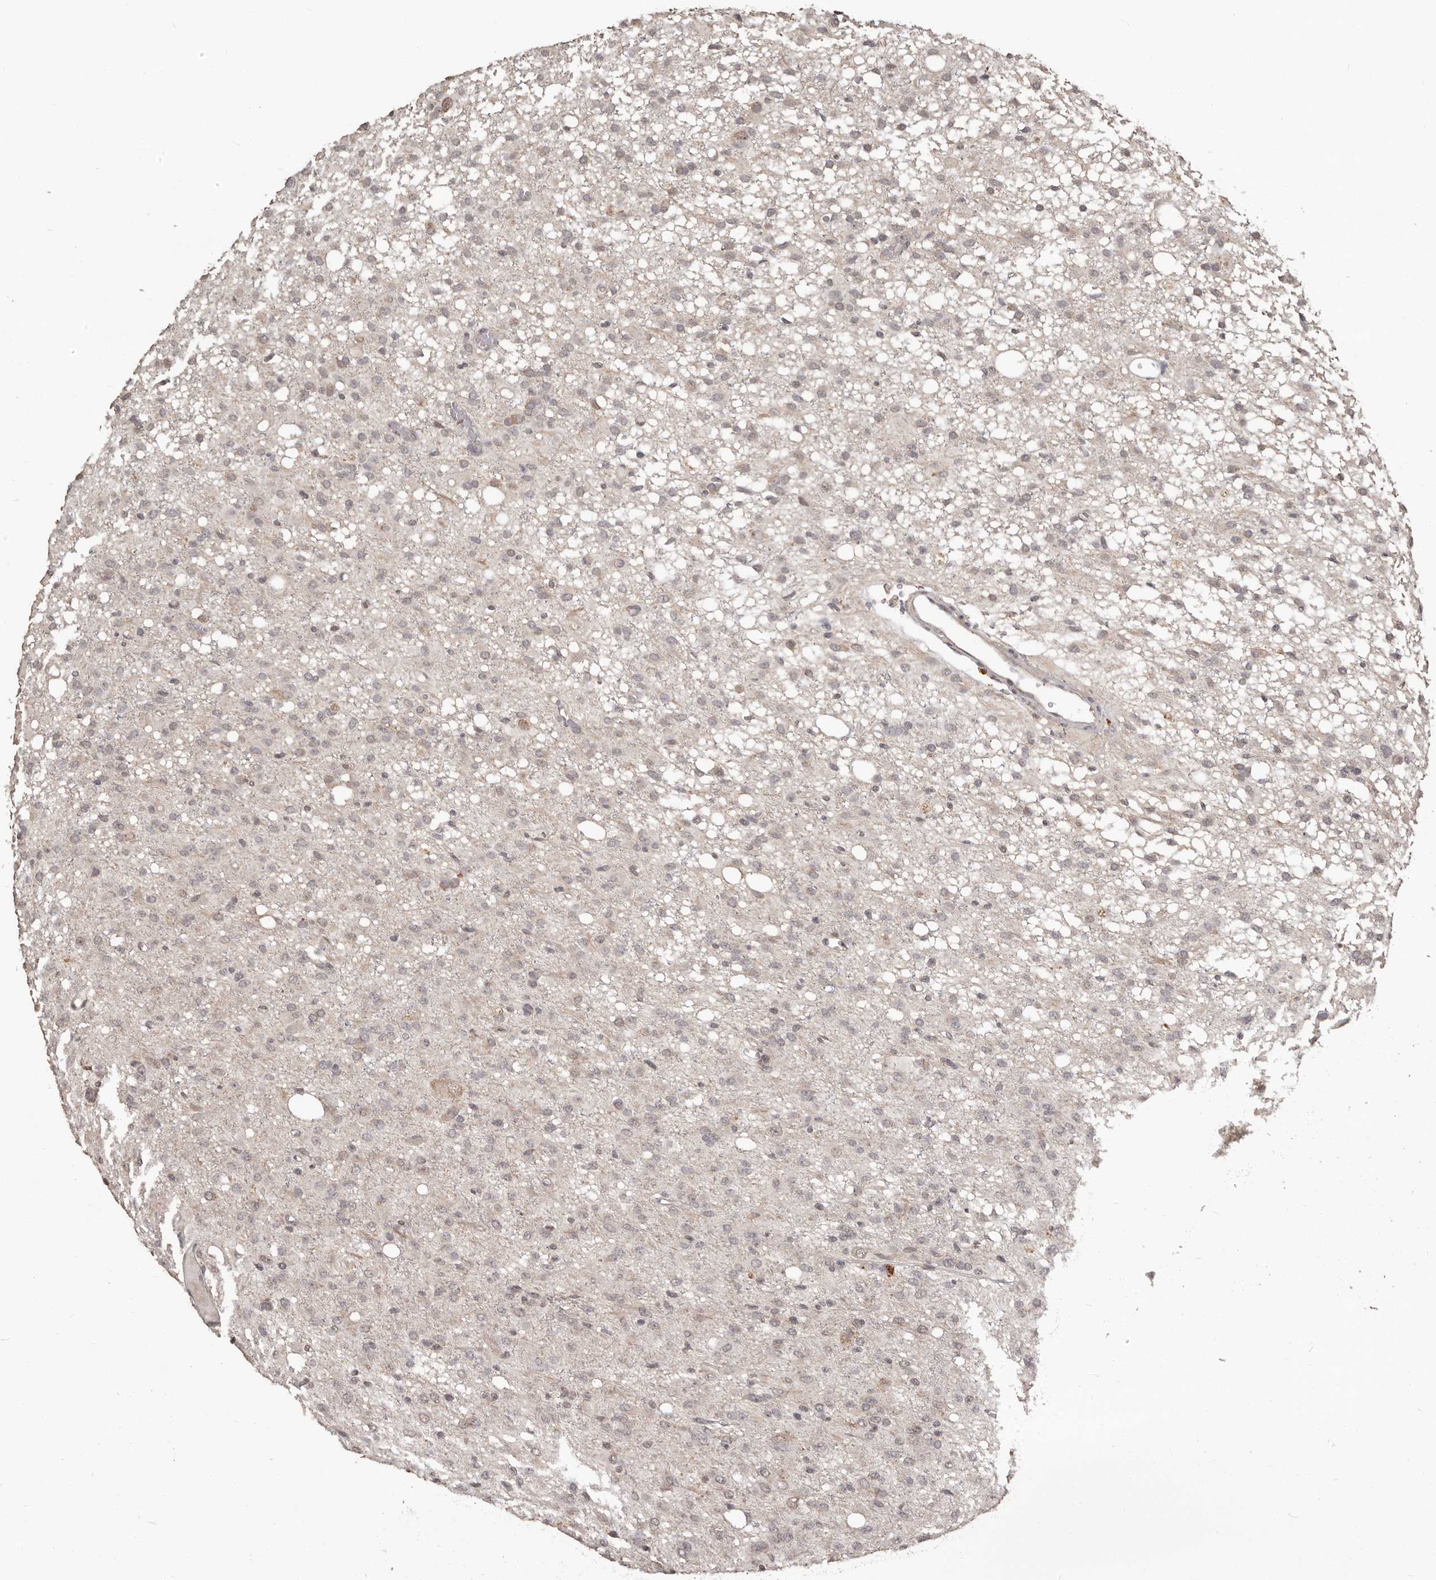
{"staining": {"intensity": "weak", "quantity": ">75%", "location": "nuclear"}, "tissue": "glioma", "cell_type": "Tumor cells", "image_type": "cancer", "snomed": [{"axis": "morphology", "description": "Glioma, malignant, High grade"}, {"axis": "topography", "description": "Brain"}], "caption": "Malignant high-grade glioma stained with a protein marker shows weak staining in tumor cells.", "gene": "ZFP14", "patient": {"sex": "female", "age": 59}}